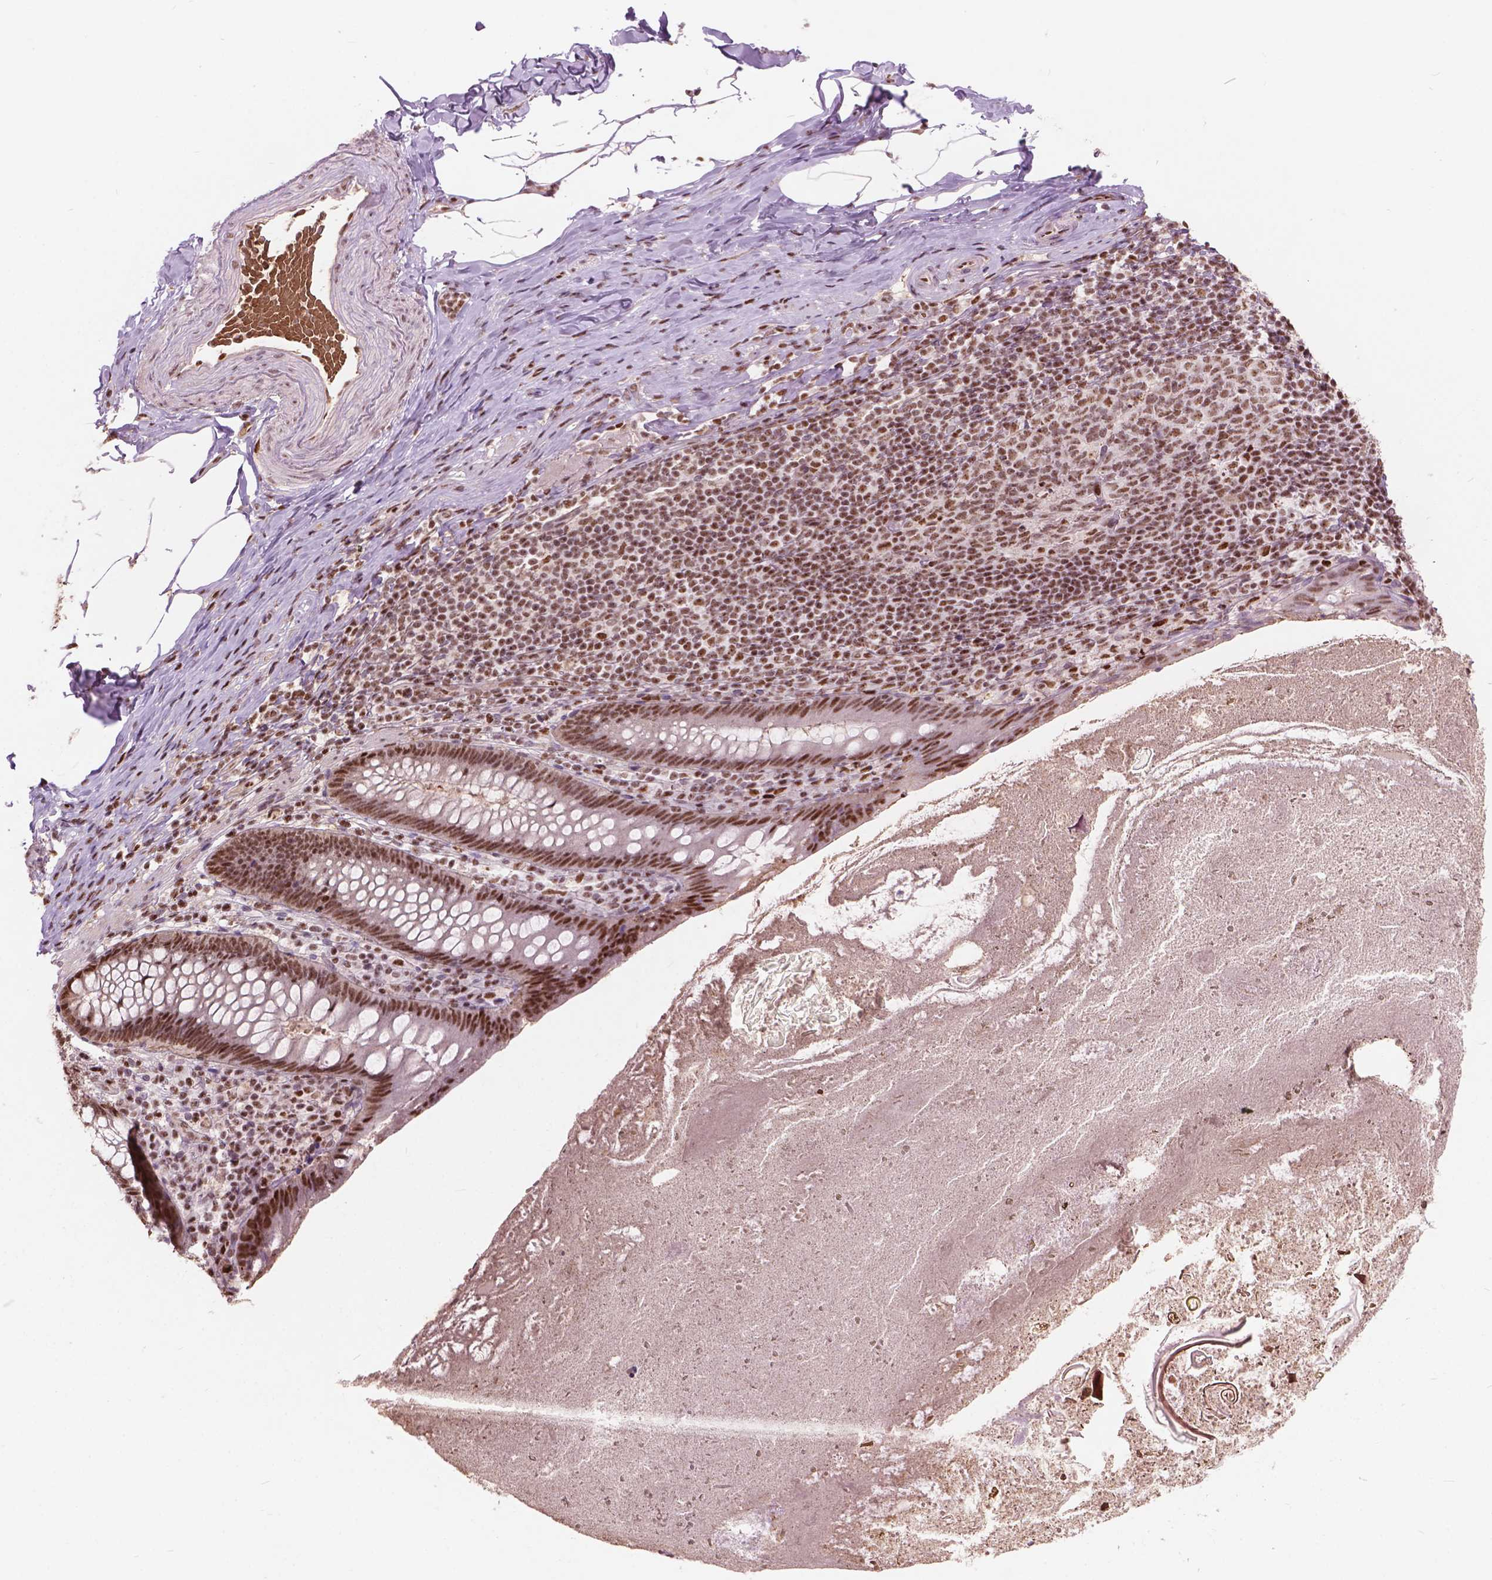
{"staining": {"intensity": "moderate", "quantity": ">75%", "location": "nuclear"}, "tissue": "appendix", "cell_type": "Glandular cells", "image_type": "normal", "snomed": [{"axis": "morphology", "description": "Normal tissue, NOS"}, {"axis": "topography", "description": "Appendix"}], "caption": "Brown immunohistochemical staining in normal human appendix displays moderate nuclear expression in approximately >75% of glandular cells.", "gene": "ANP32A", "patient": {"sex": "male", "age": 47}}